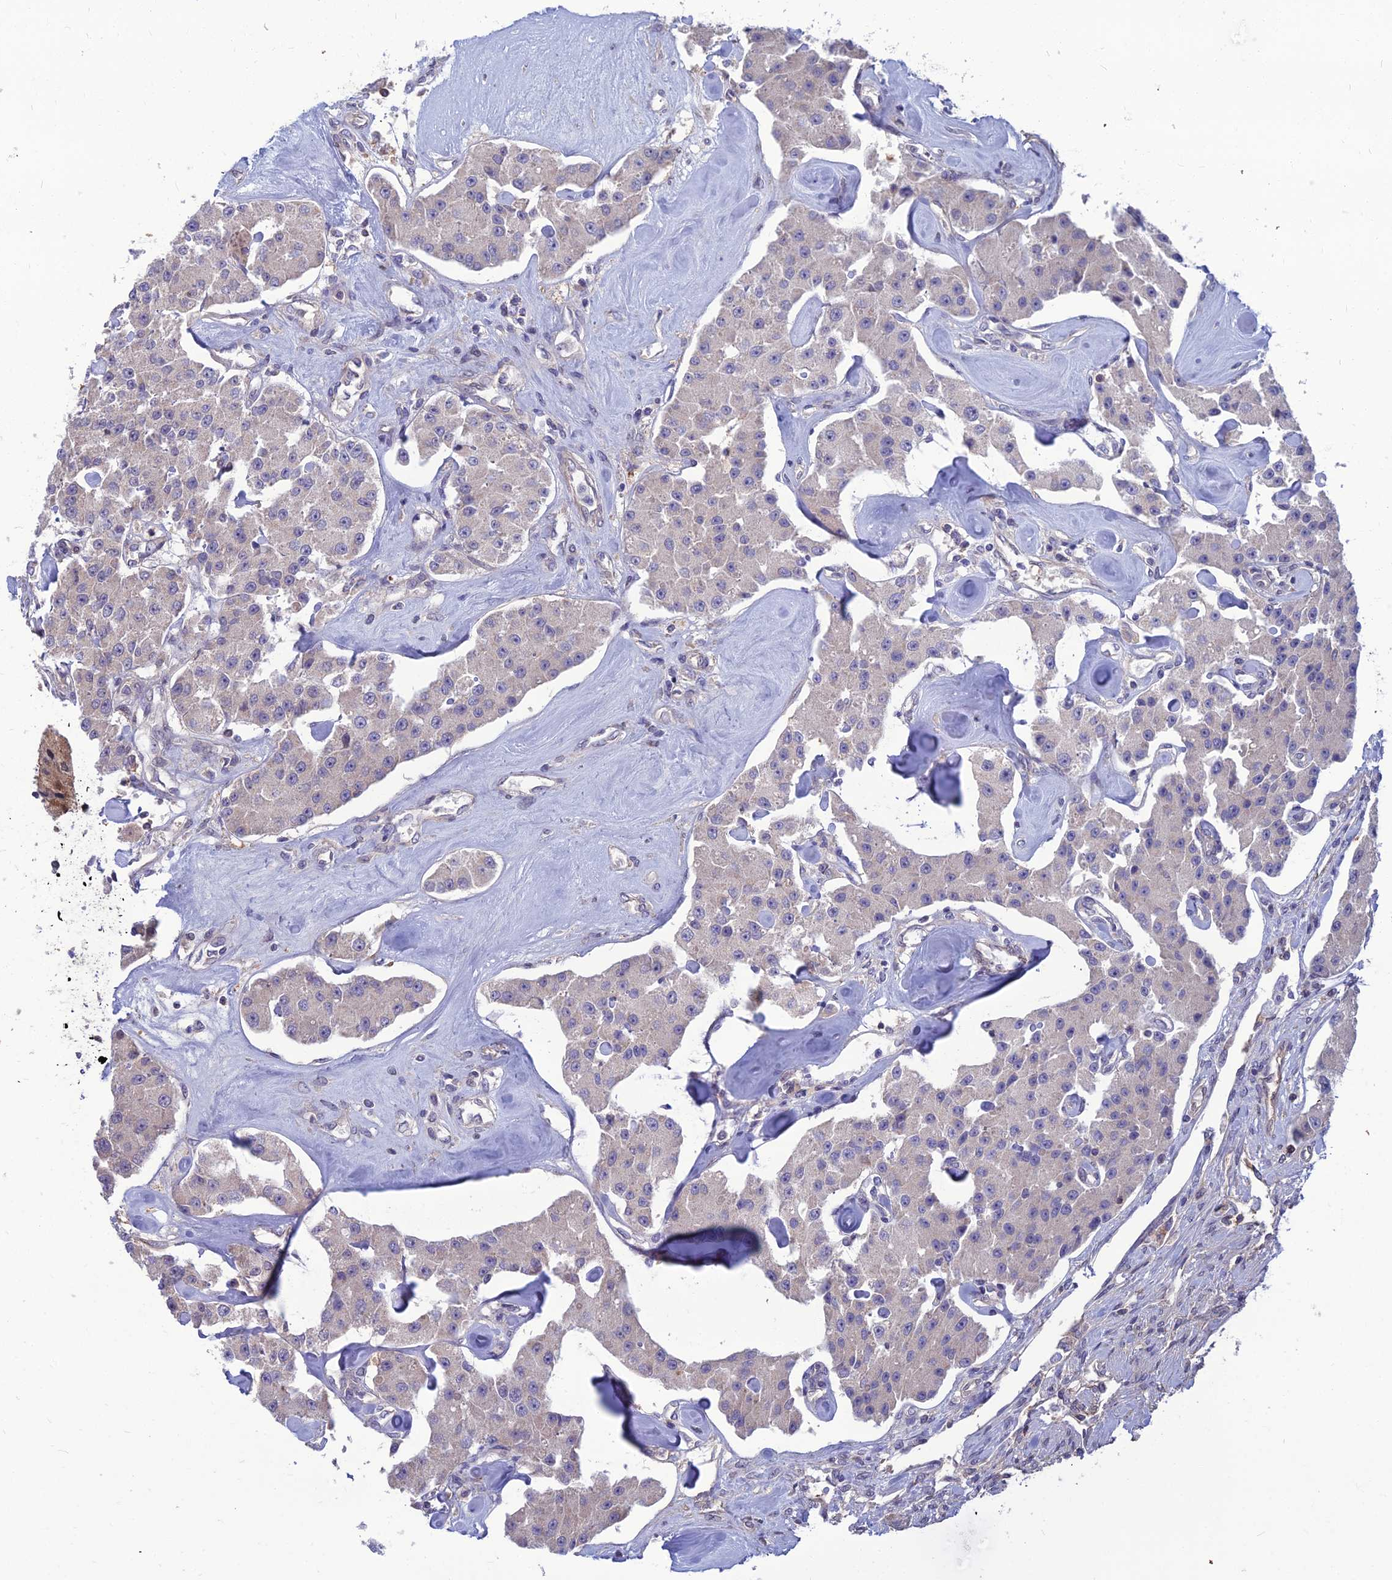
{"staining": {"intensity": "negative", "quantity": "none", "location": "none"}, "tissue": "carcinoid", "cell_type": "Tumor cells", "image_type": "cancer", "snomed": [{"axis": "morphology", "description": "Carcinoid, malignant, NOS"}, {"axis": "topography", "description": "Pancreas"}], "caption": "Immunohistochemical staining of carcinoid demonstrates no significant expression in tumor cells.", "gene": "OPA3", "patient": {"sex": "male", "age": 41}}